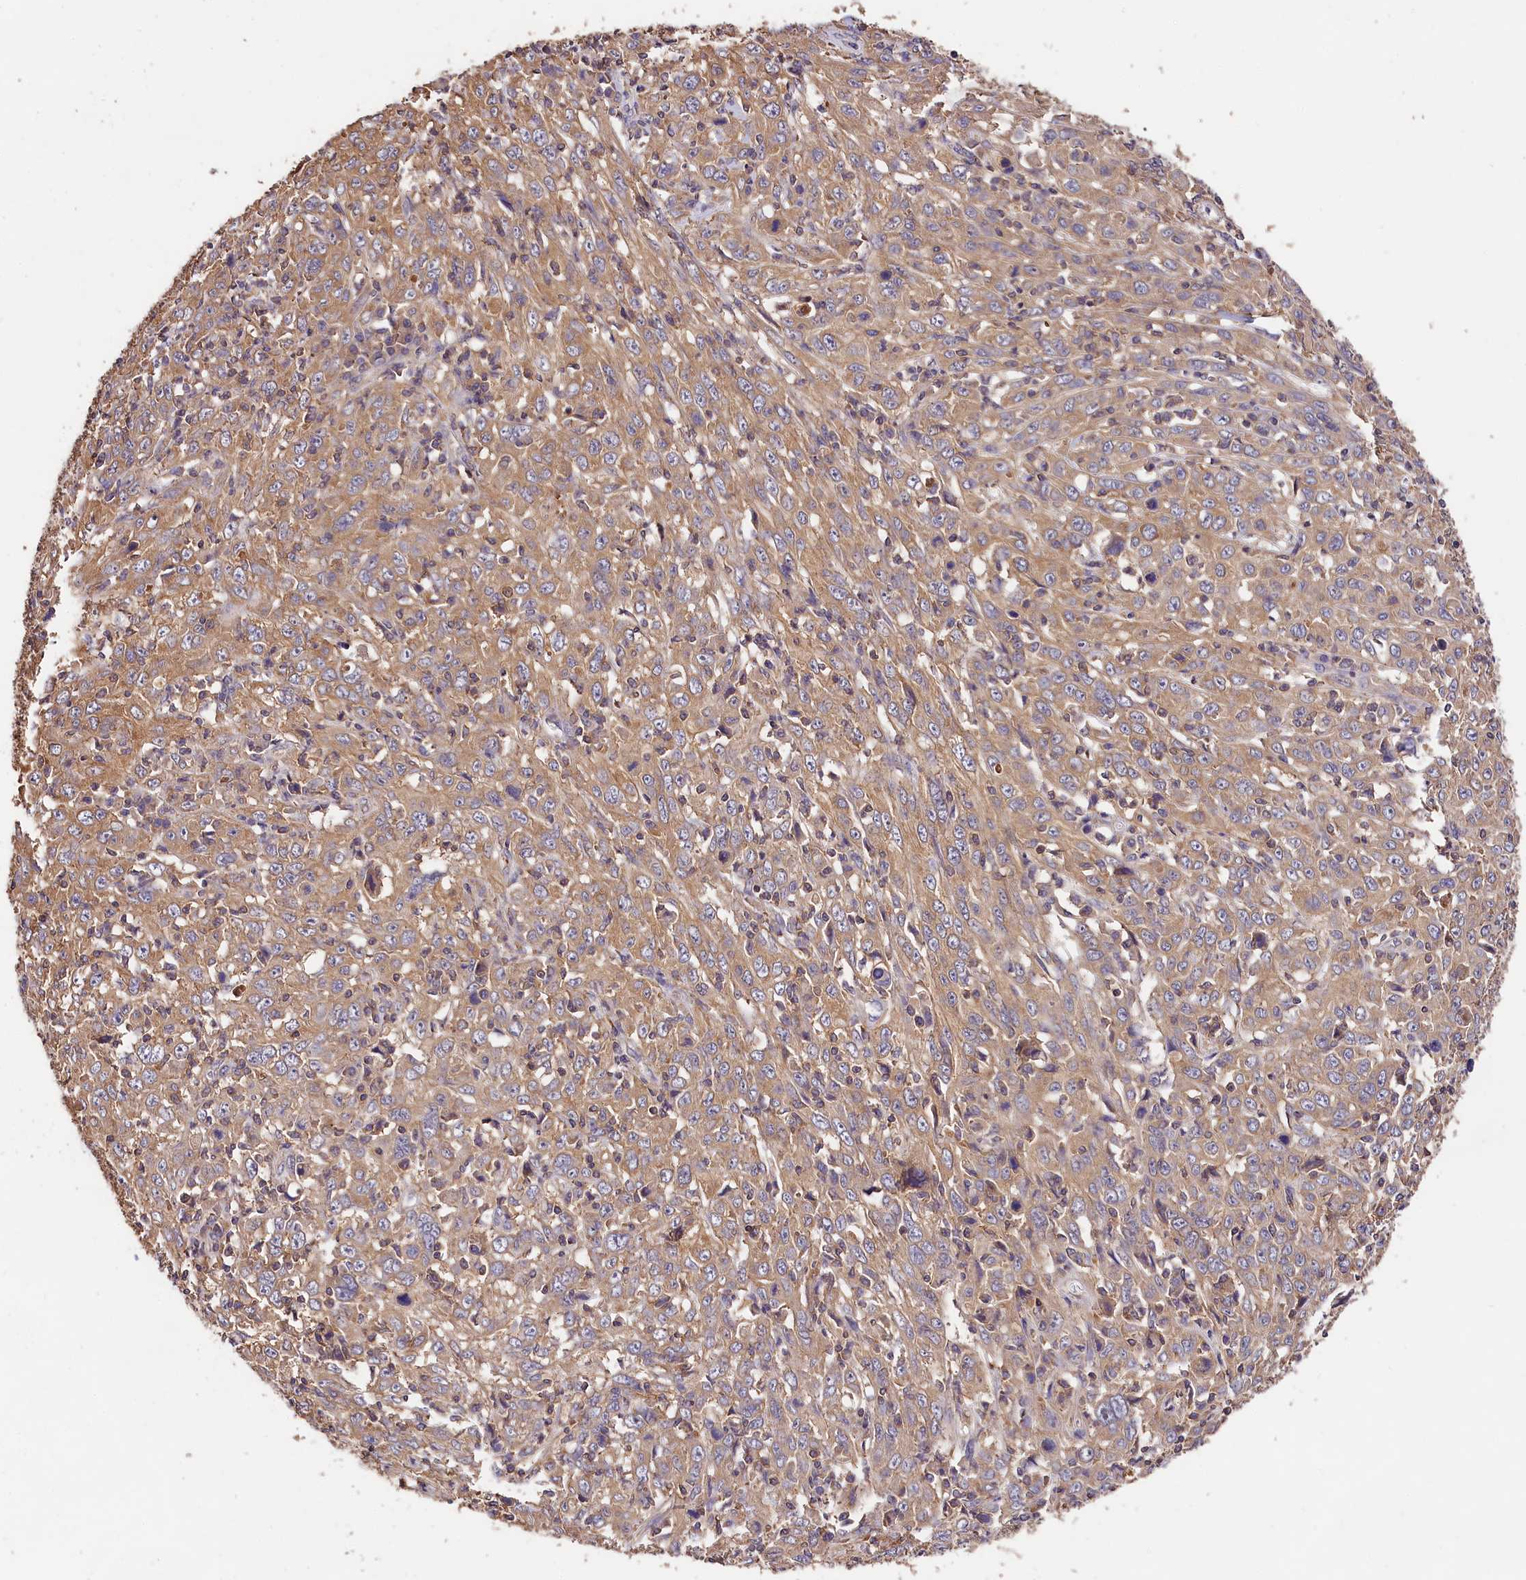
{"staining": {"intensity": "moderate", "quantity": ">75%", "location": "cytoplasmic/membranous"}, "tissue": "cervical cancer", "cell_type": "Tumor cells", "image_type": "cancer", "snomed": [{"axis": "morphology", "description": "Squamous cell carcinoma, NOS"}, {"axis": "topography", "description": "Cervix"}], "caption": "Brown immunohistochemical staining in cervical cancer demonstrates moderate cytoplasmic/membranous positivity in approximately >75% of tumor cells. Using DAB (brown) and hematoxylin (blue) stains, captured at high magnification using brightfield microscopy.", "gene": "OAS3", "patient": {"sex": "female", "age": 46}}